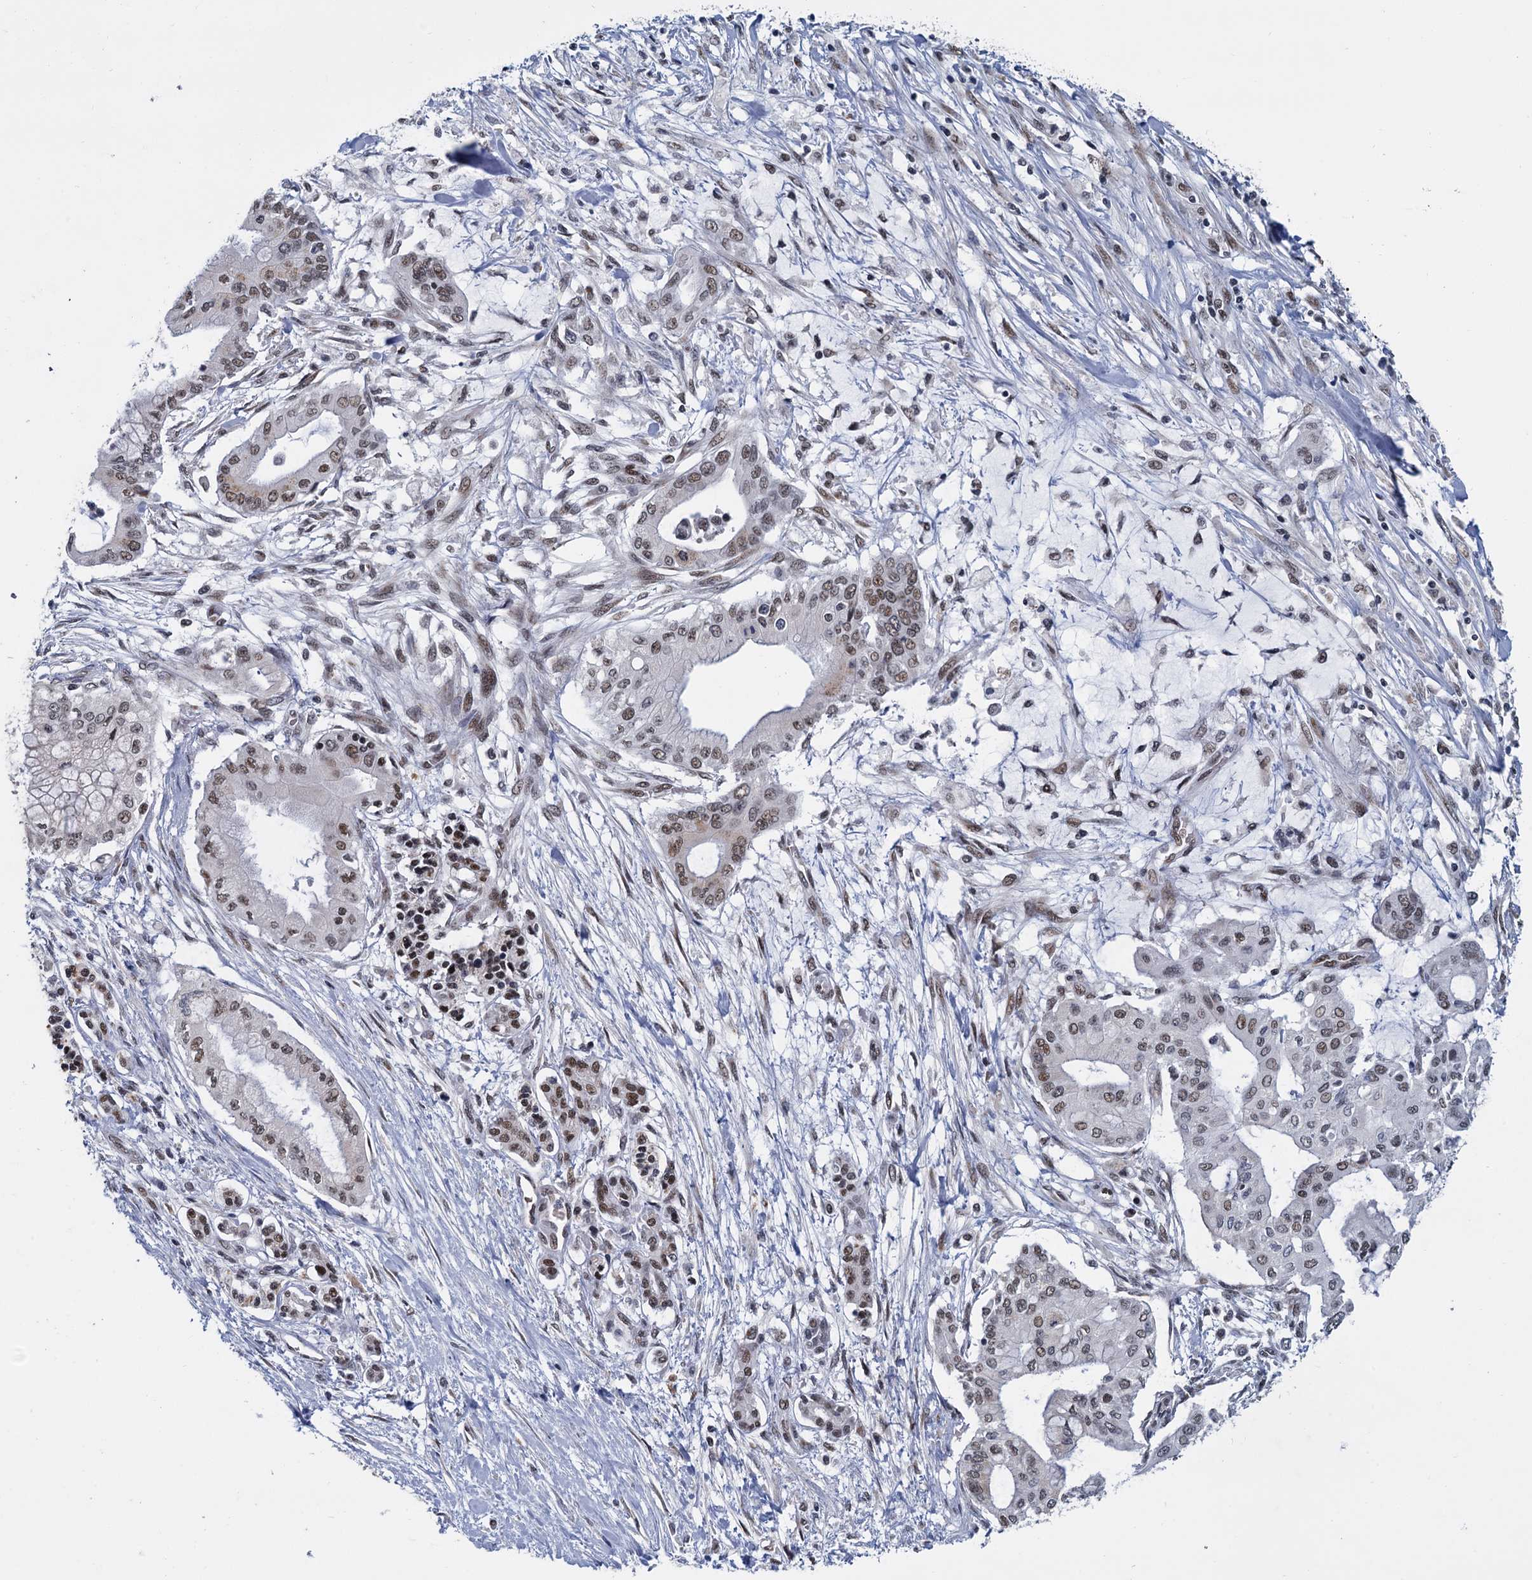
{"staining": {"intensity": "moderate", "quantity": "<25%", "location": "nuclear"}, "tissue": "pancreatic cancer", "cell_type": "Tumor cells", "image_type": "cancer", "snomed": [{"axis": "morphology", "description": "Adenocarcinoma, NOS"}, {"axis": "topography", "description": "Pancreas"}], "caption": "Approximately <25% of tumor cells in pancreatic adenocarcinoma demonstrate moderate nuclear protein positivity as visualized by brown immunohistochemical staining.", "gene": "RPRD1A", "patient": {"sex": "male", "age": 46}}